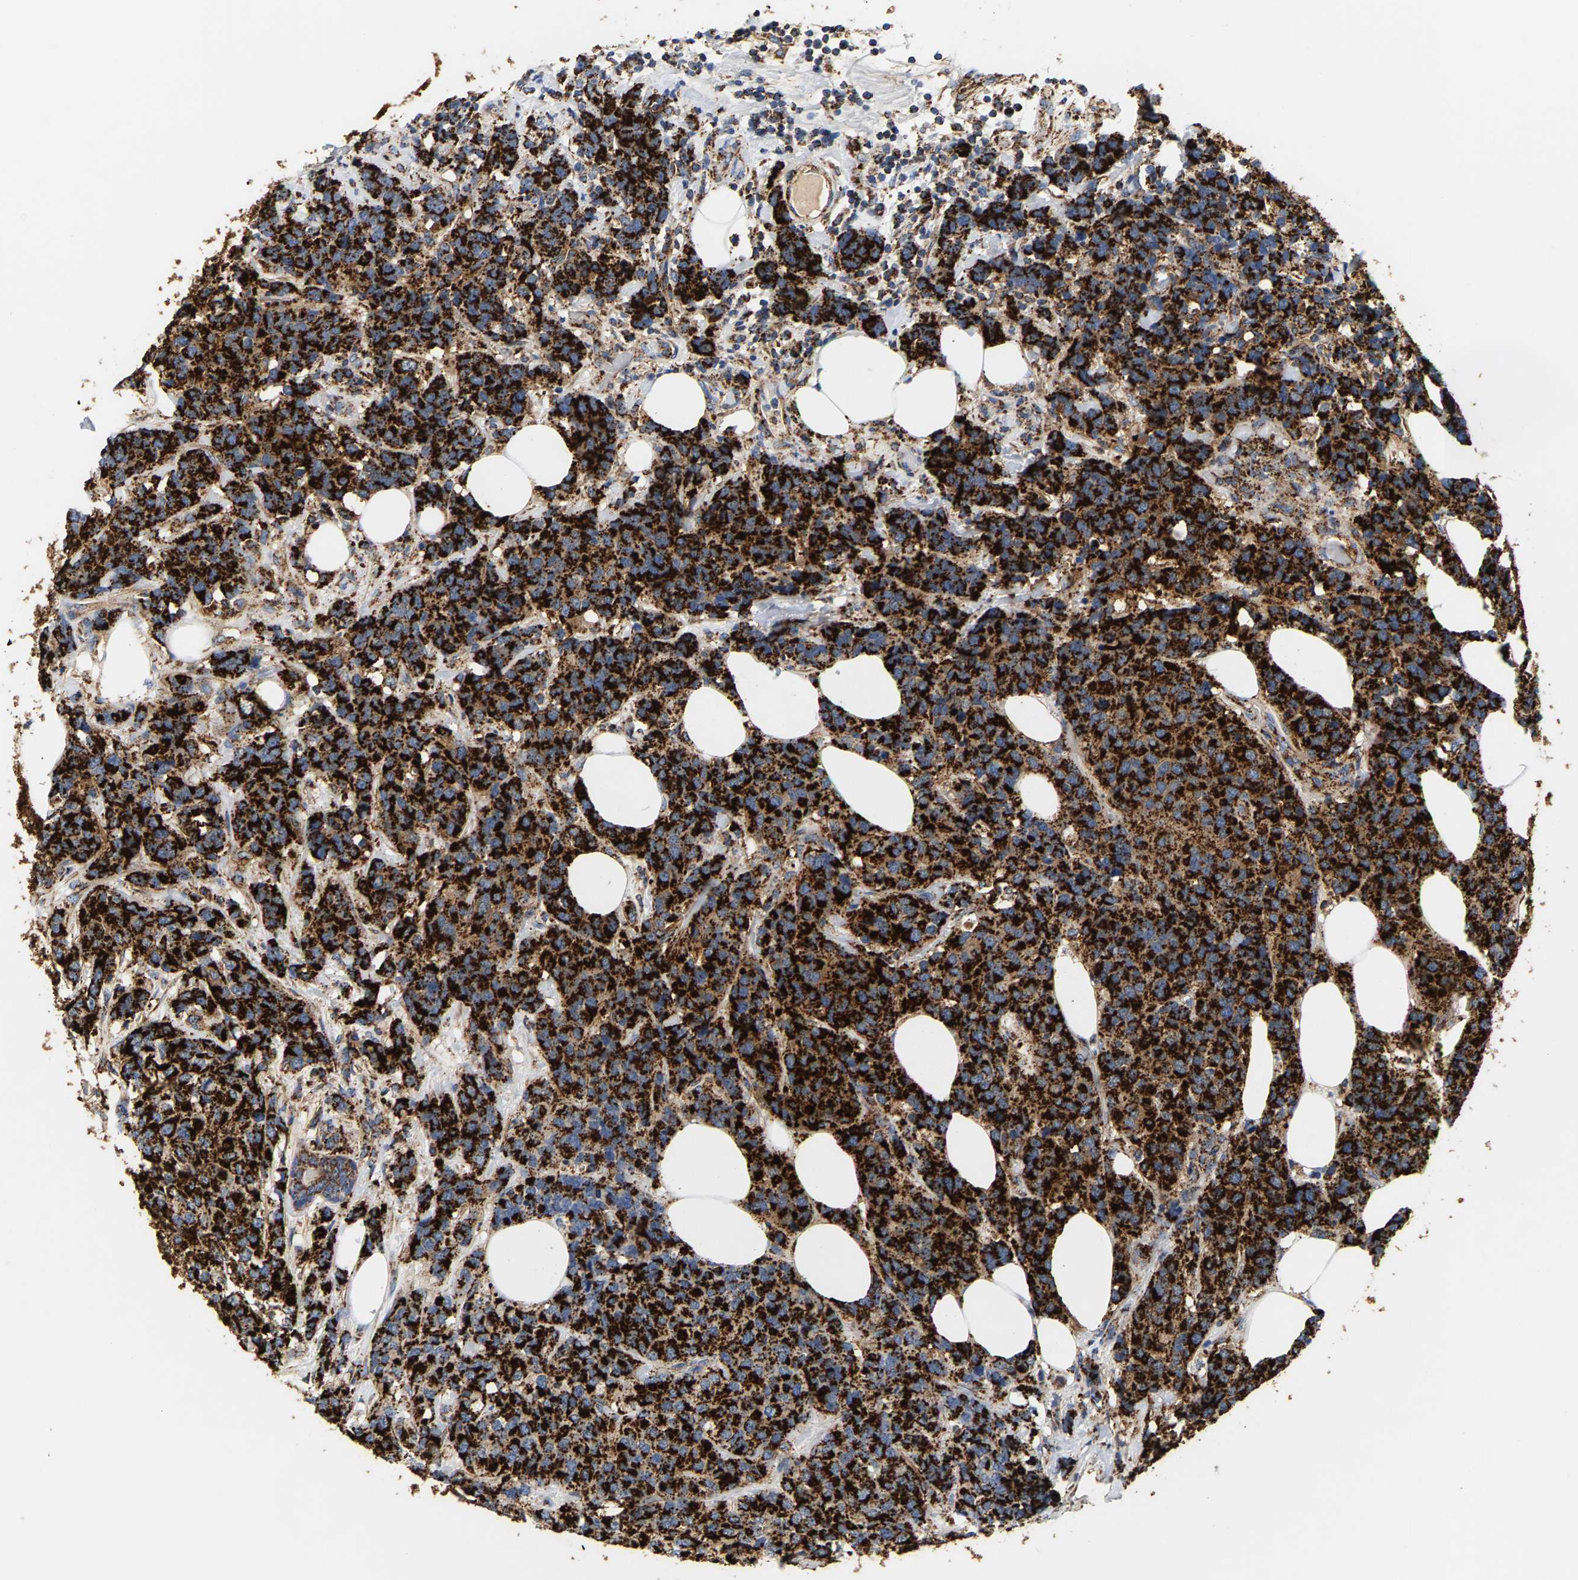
{"staining": {"intensity": "strong", "quantity": ">75%", "location": "cytoplasmic/membranous"}, "tissue": "breast cancer", "cell_type": "Tumor cells", "image_type": "cancer", "snomed": [{"axis": "morphology", "description": "Lobular carcinoma"}, {"axis": "topography", "description": "Breast"}], "caption": "An immunohistochemistry photomicrograph of tumor tissue is shown. Protein staining in brown labels strong cytoplasmic/membranous positivity in breast cancer within tumor cells.", "gene": "SHMT2", "patient": {"sex": "female", "age": 59}}